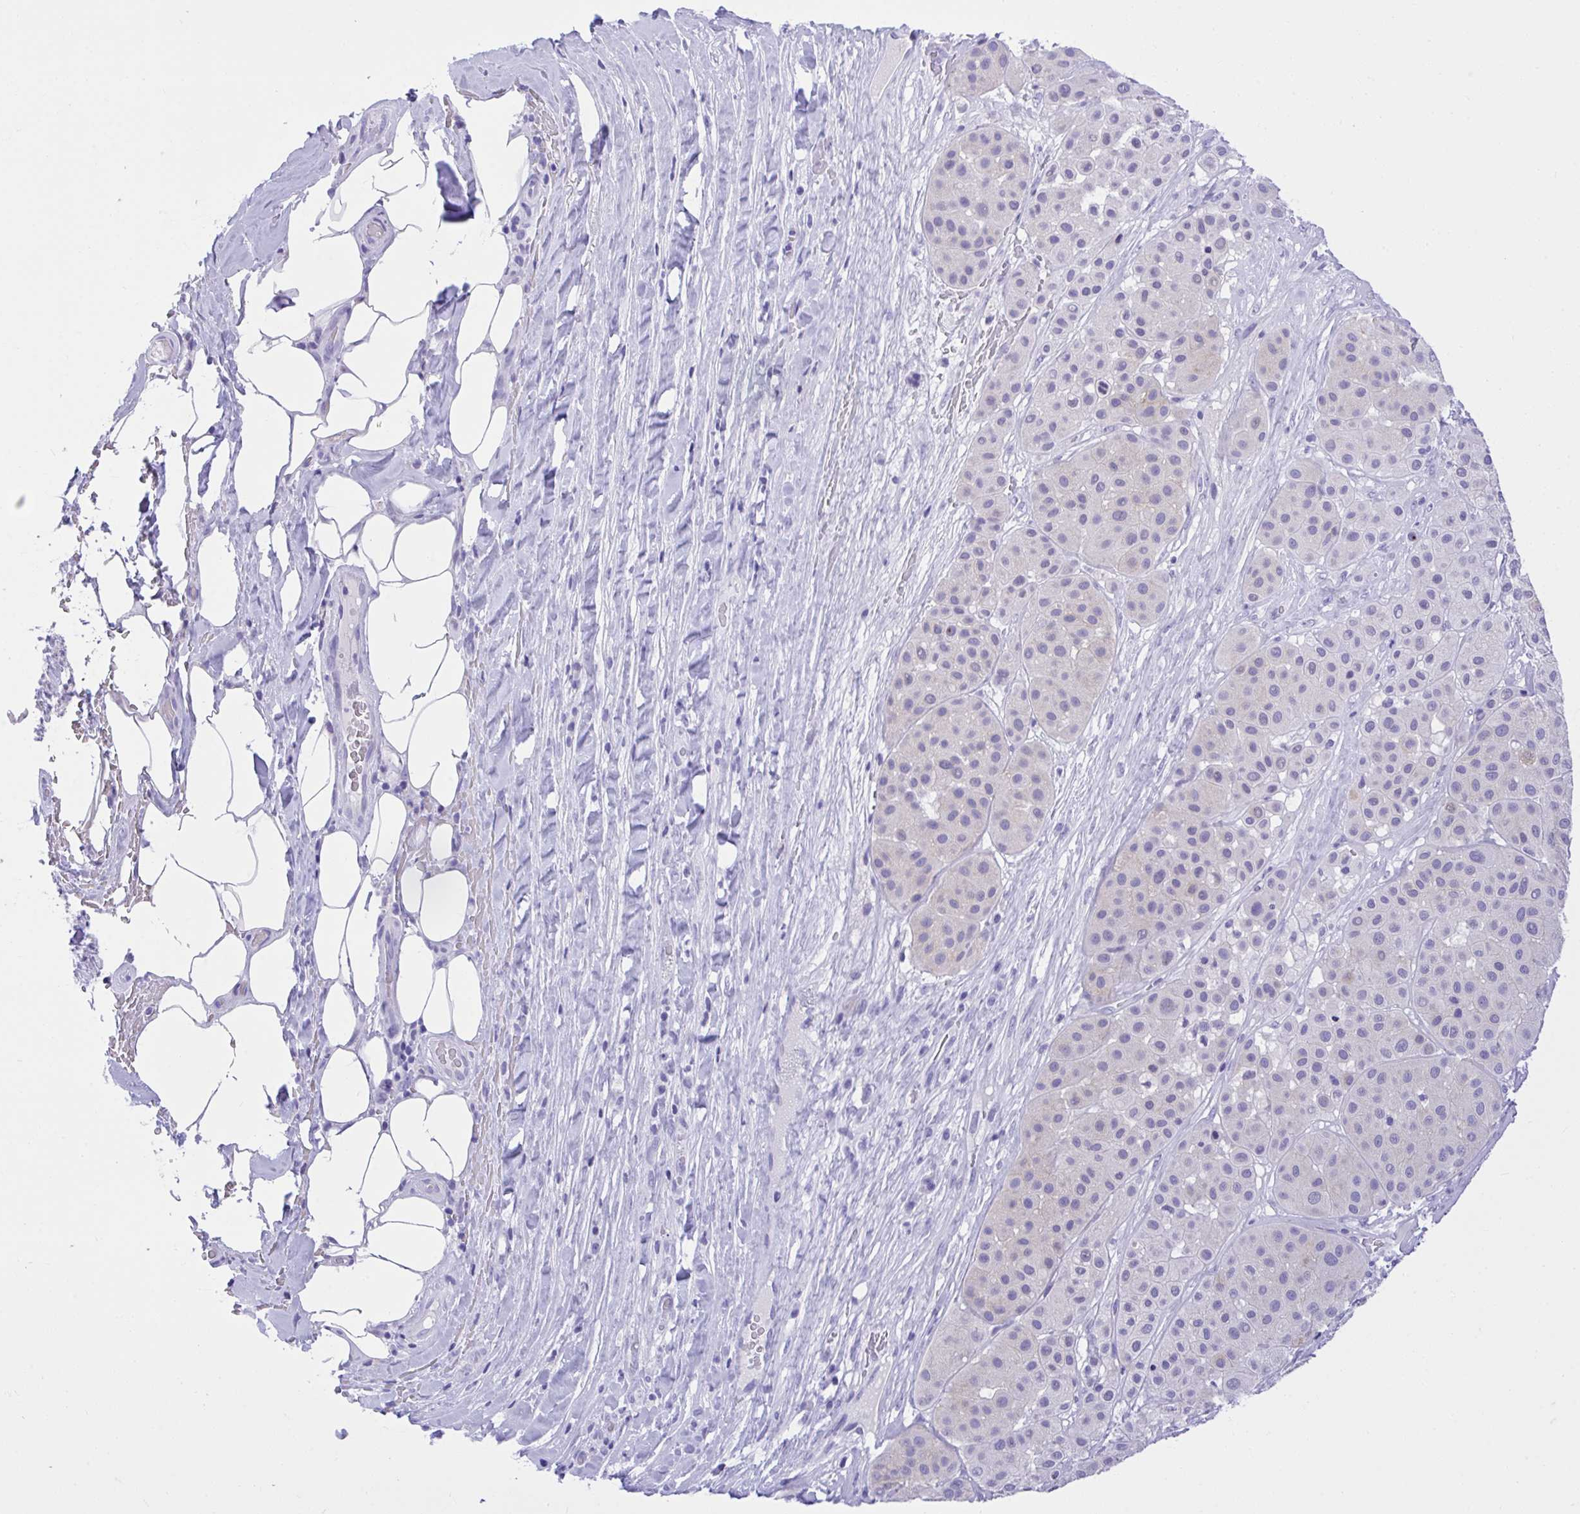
{"staining": {"intensity": "negative", "quantity": "none", "location": "none"}, "tissue": "melanoma", "cell_type": "Tumor cells", "image_type": "cancer", "snomed": [{"axis": "morphology", "description": "Malignant melanoma, Metastatic site"}, {"axis": "topography", "description": "Smooth muscle"}], "caption": "Tumor cells are negative for brown protein staining in melanoma.", "gene": "KCNN4", "patient": {"sex": "male", "age": 41}}